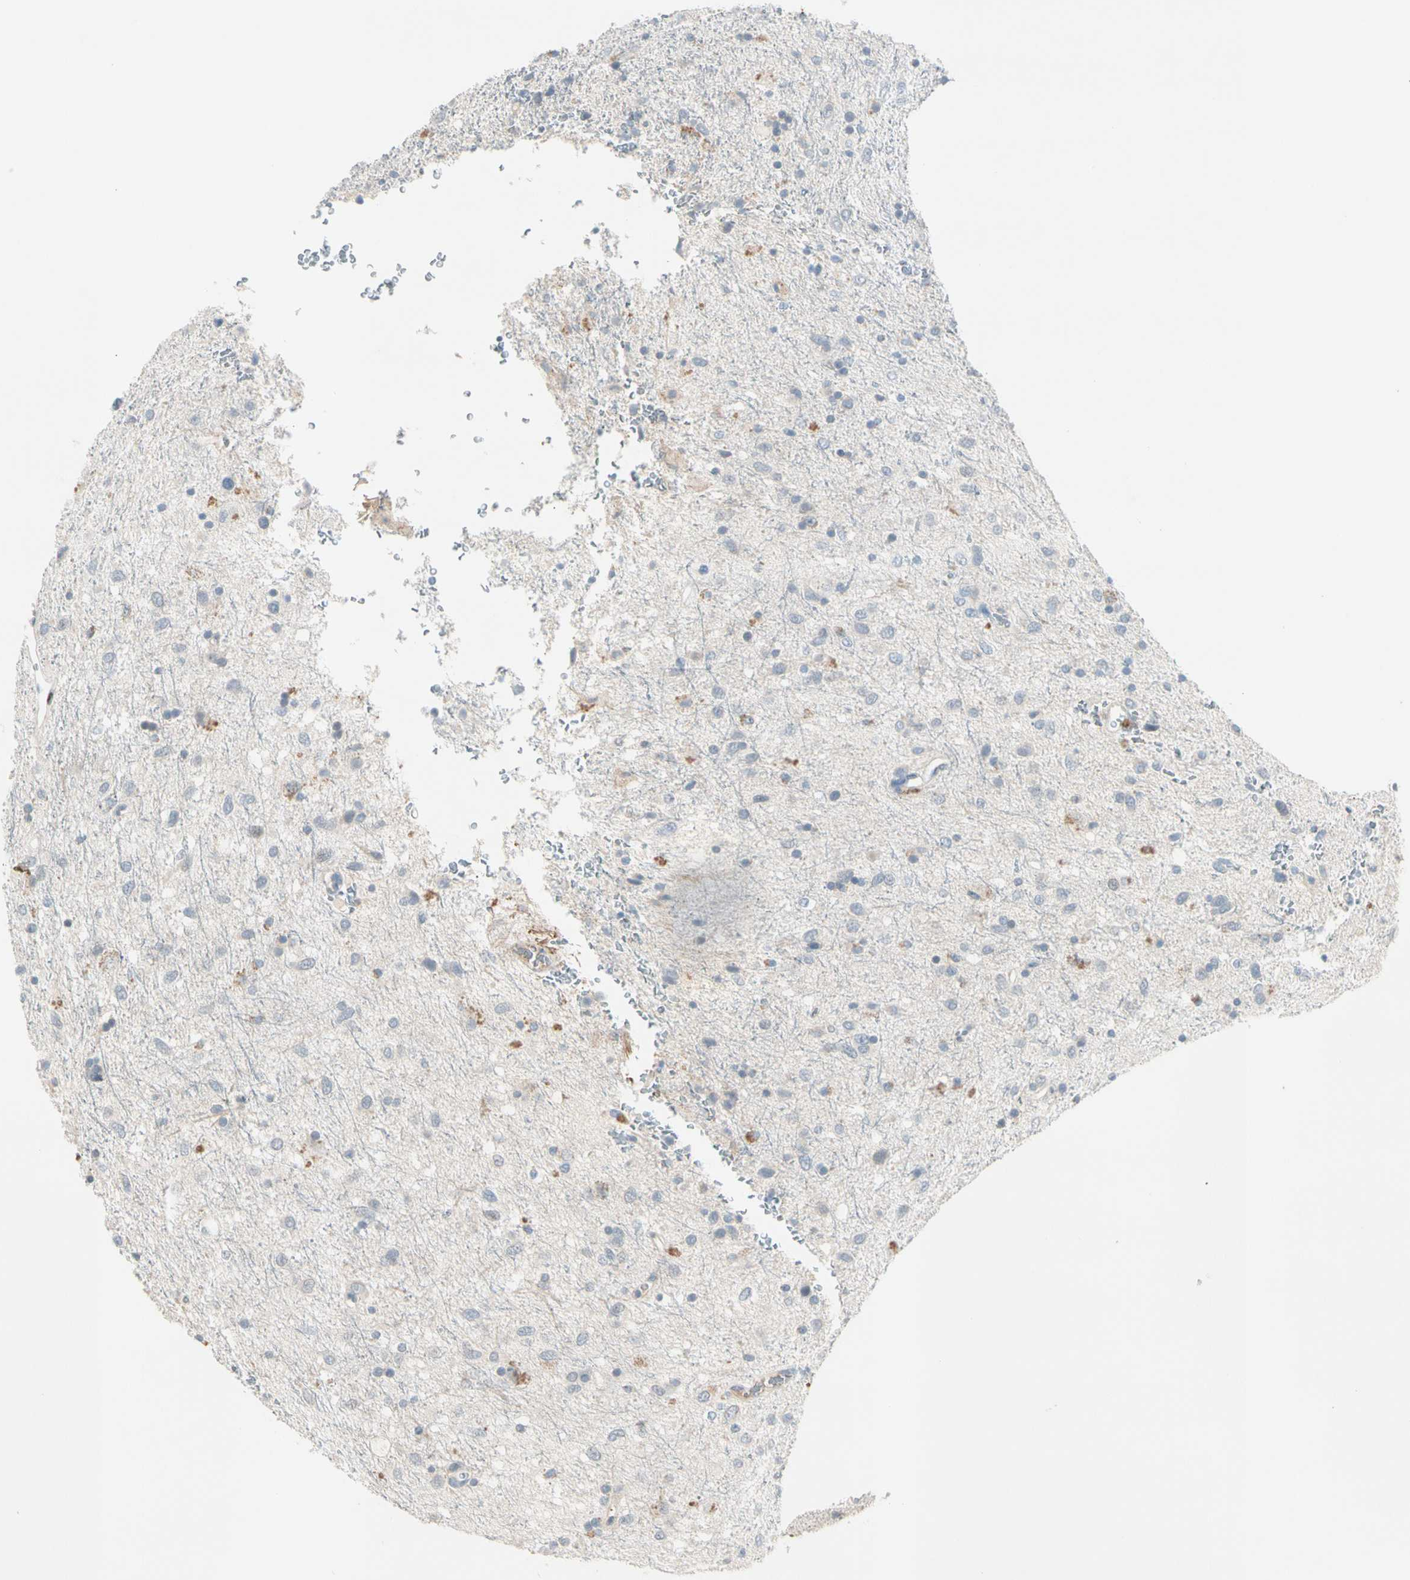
{"staining": {"intensity": "negative", "quantity": "none", "location": "none"}, "tissue": "glioma", "cell_type": "Tumor cells", "image_type": "cancer", "snomed": [{"axis": "morphology", "description": "Glioma, malignant, Low grade"}, {"axis": "topography", "description": "Brain"}], "caption": "Tumor cells are negative for protein expression in human glioma. The staining was performed using DAB (3,3'-diaminobenzidine) to visualize the protein expression in brown, while the nuclei were stained in blue with hematoxylin (Magnification: 20x).", "gene": "SERPIND1", "patient": {"sex": "male", "age": 77}}